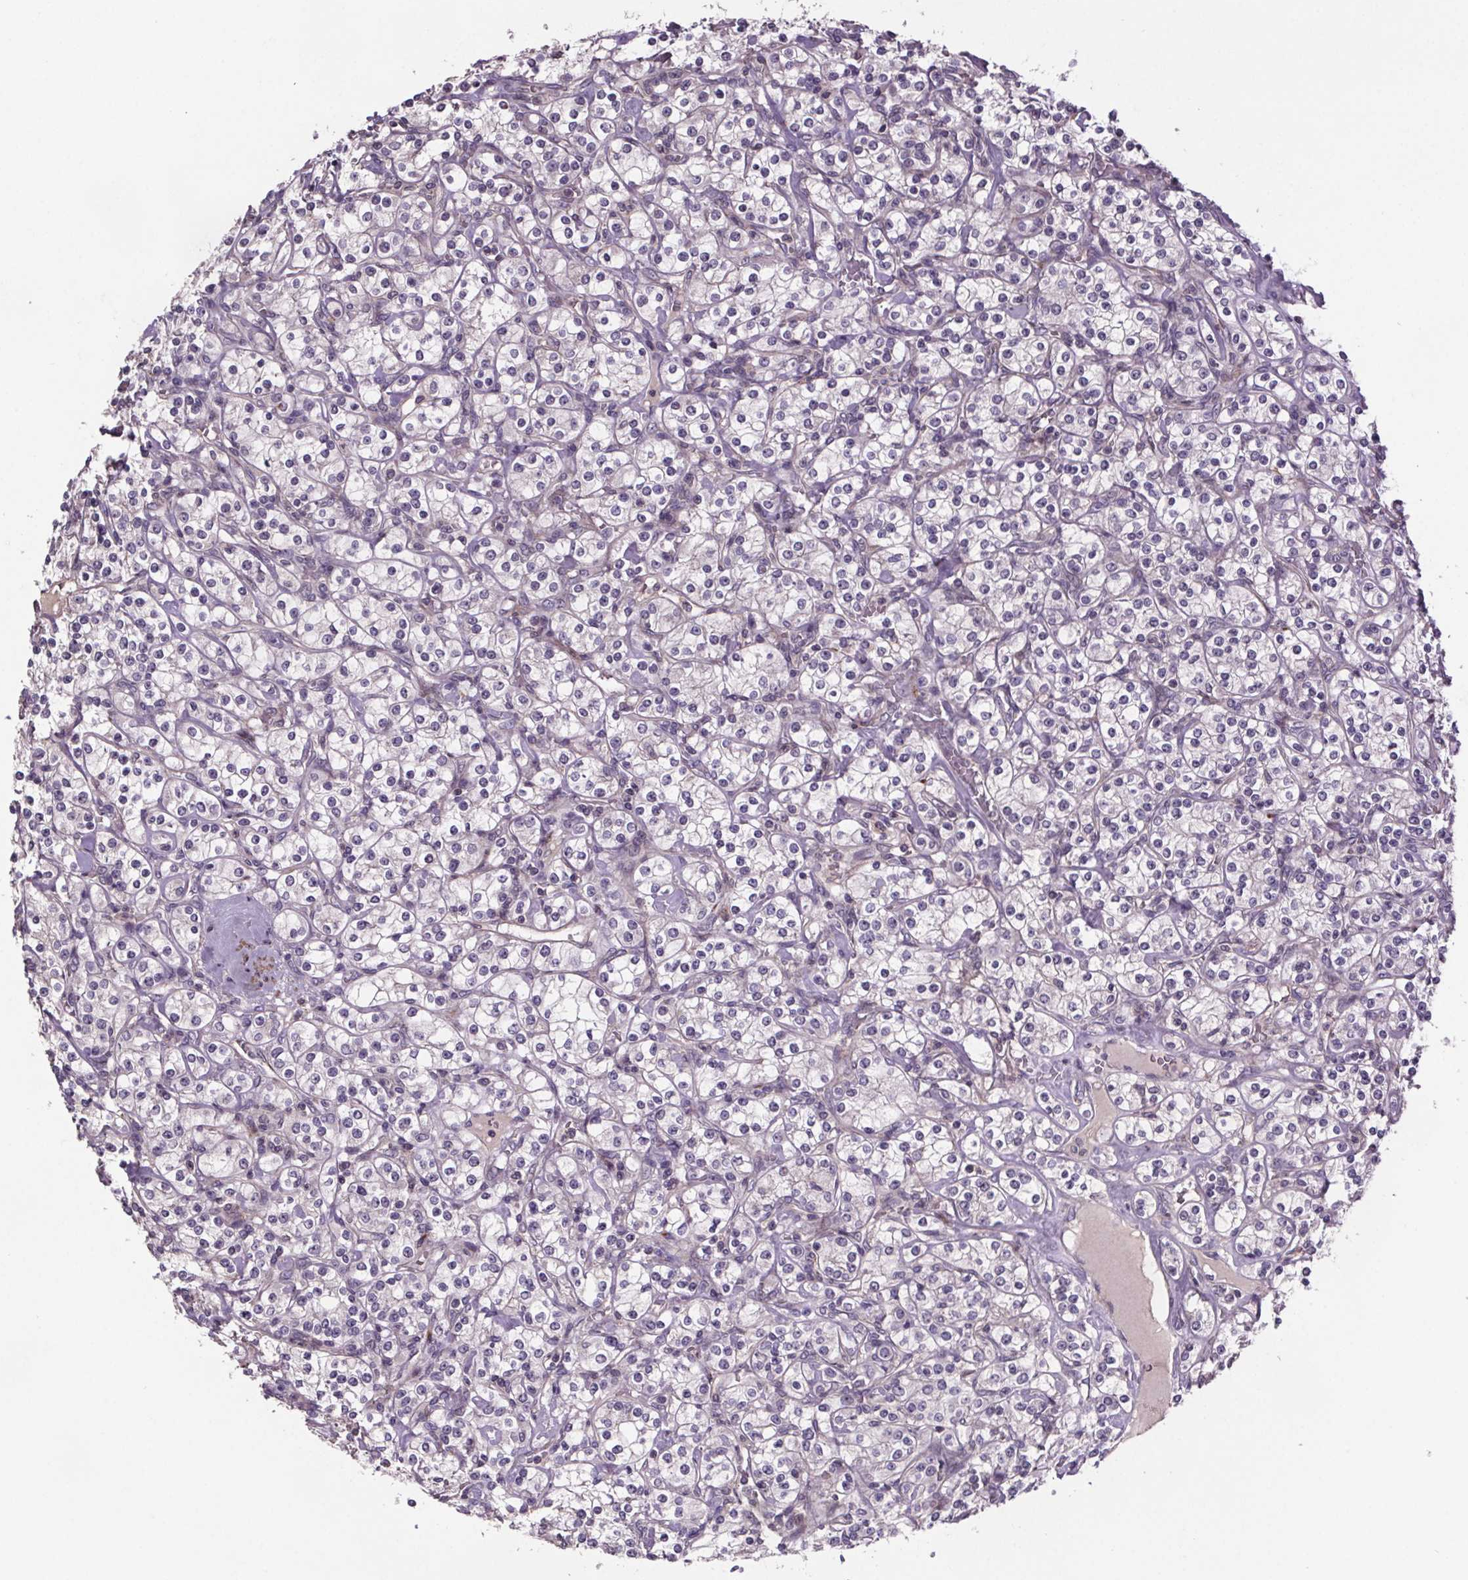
{"staining": {"intensity": "negative", "quantity": "none", "location": "none"}, "tissue": "renal cancer", "cell_type": "Tumor cells", "image_type": "cancer", "snomed": [{"axis": "morphology", "description": "Adenocarcinoma, NOS"}, {"axis": "topography", "description": "Kidney"}], "caption": "A histopathology image of adenocarcinoma (renal) stained for a protein reveals no brown staining in tumor cells.", "gene": "CLN3", "patient": {"sex": "male", "age": 77}}